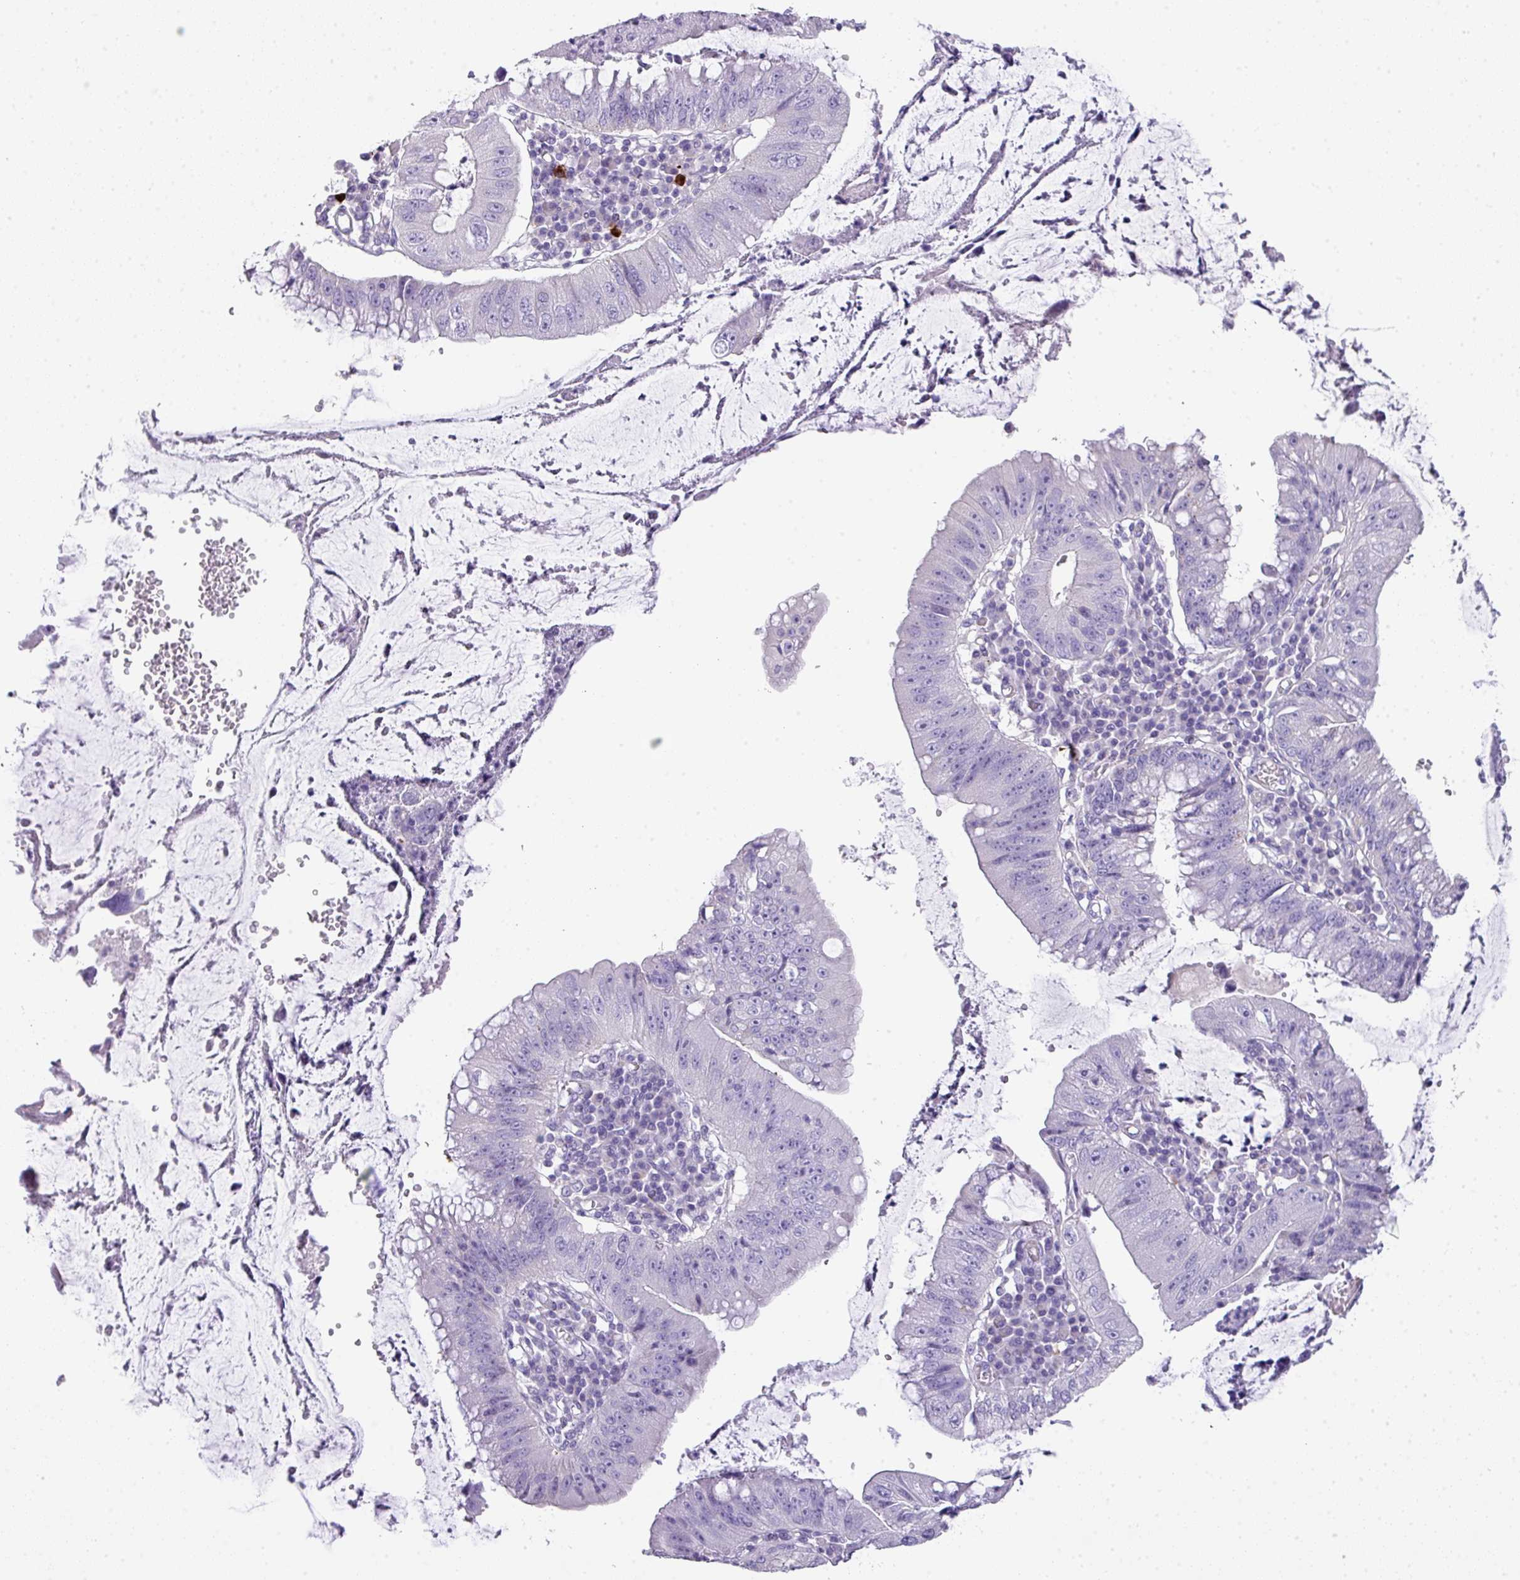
{"staining": {"intensity": "negative", "quantity": "none", "location": "none"}, "tissue": "stomach cancer", "cell_type": "Tumor cells", "image_type": "cancer", "snomed": [{"axis": "morphology", "description": "Adenocarcinoma, NOS"}, {"axis": "topography", "description": "Stomach"}], "caption": "Immunohistochemistry (IHC) image of neoplastic tissue: stomach cancer stained with DAB (3,3'-diaminobenzidine) exhibits no significant protein staining in tumor cells.", "gene": "GLI4", "patient": {"sex": "male", "age": 59}}